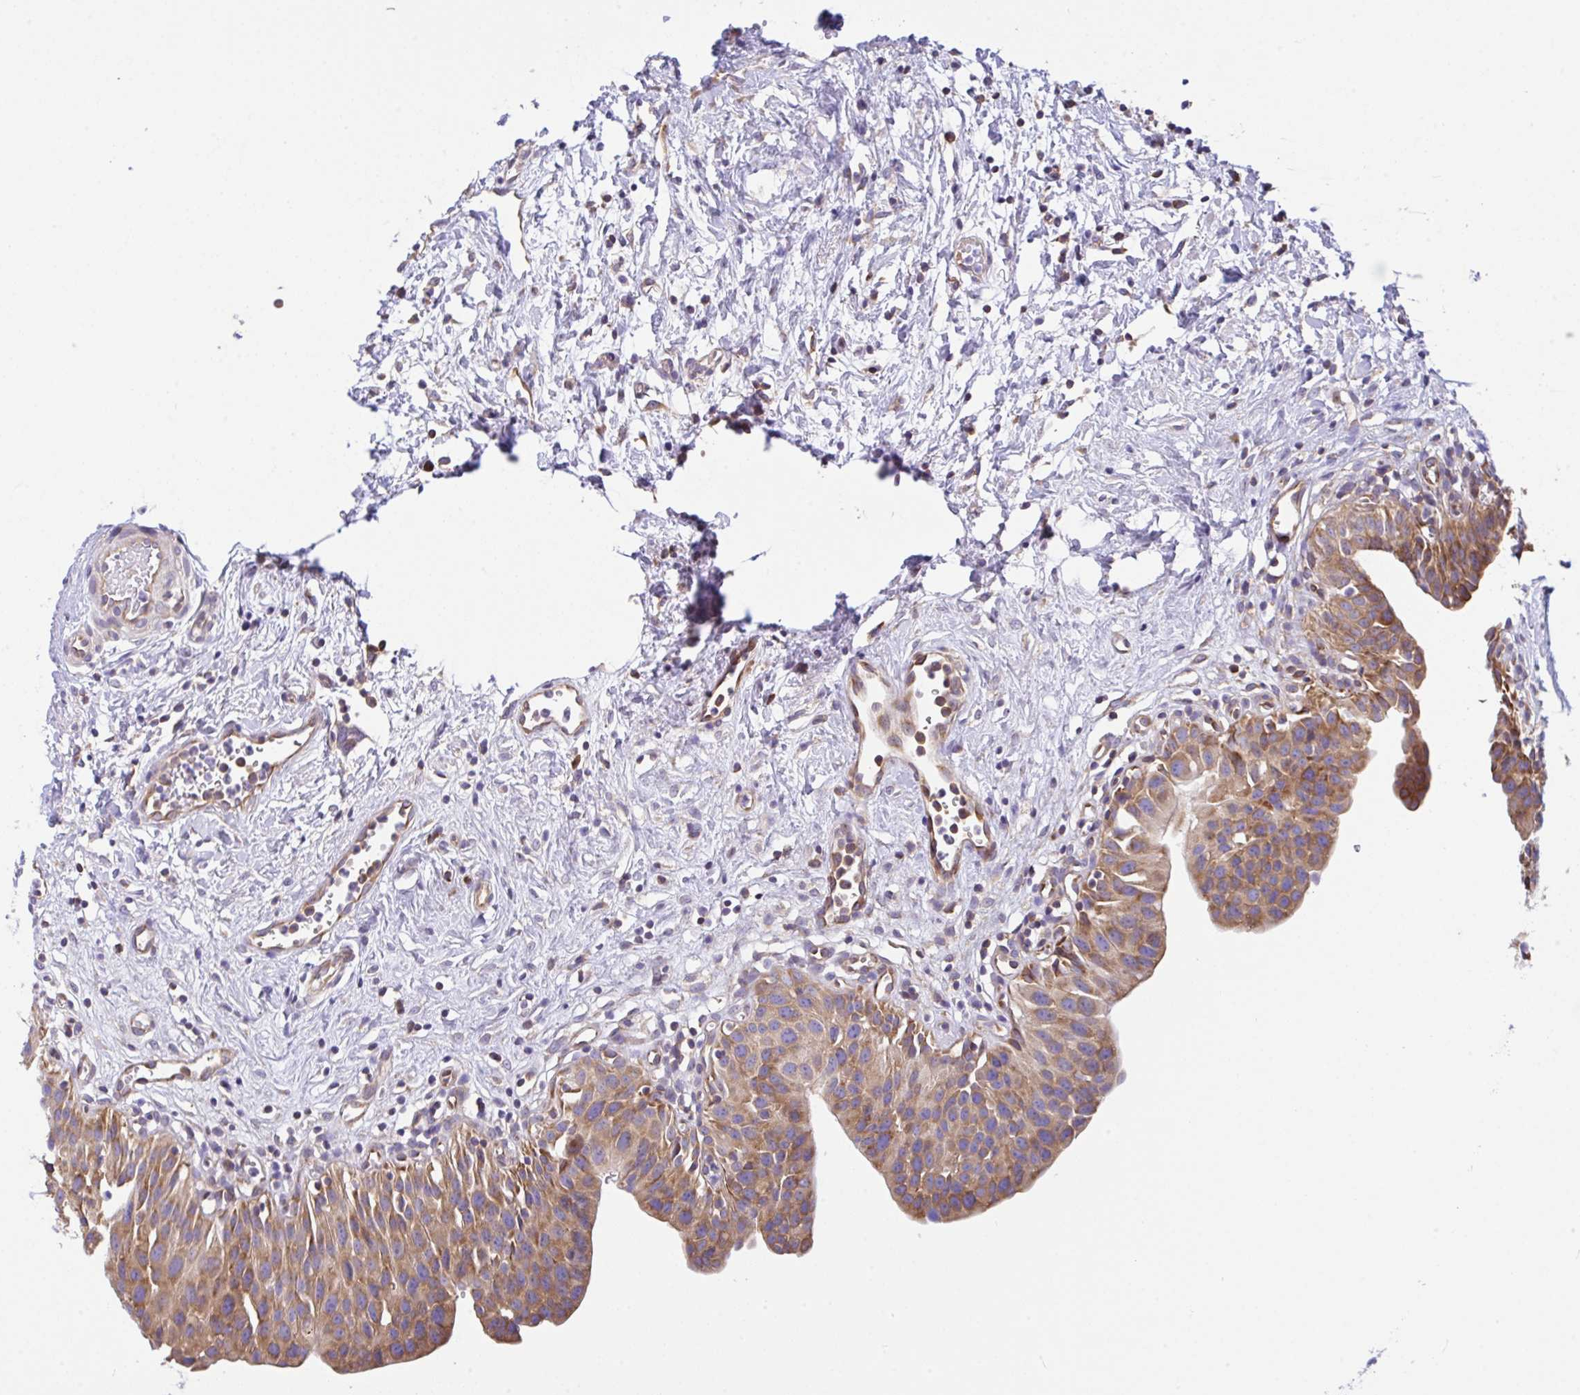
{"staining": {"intensity": "moderate", "quantity": ">75%", "location": "cytoplasmic/membranous"}, "tissue": "urinary bladder", "cell_type": "Urothelial cells", "image_type": "normal", "snomed": [{"axis": "morphology", "description": "Normal tissue, NOS"}, {"axis": "topography", "description": "Urinary bladder"}], "caption": "A micrograph of urinary bladder stained for a protein displays moderate cytoplasmic/membranous brown staining in urothelial cells.", "gene": "GFPT2", "patient": {"sex": "male", "age": 51}}